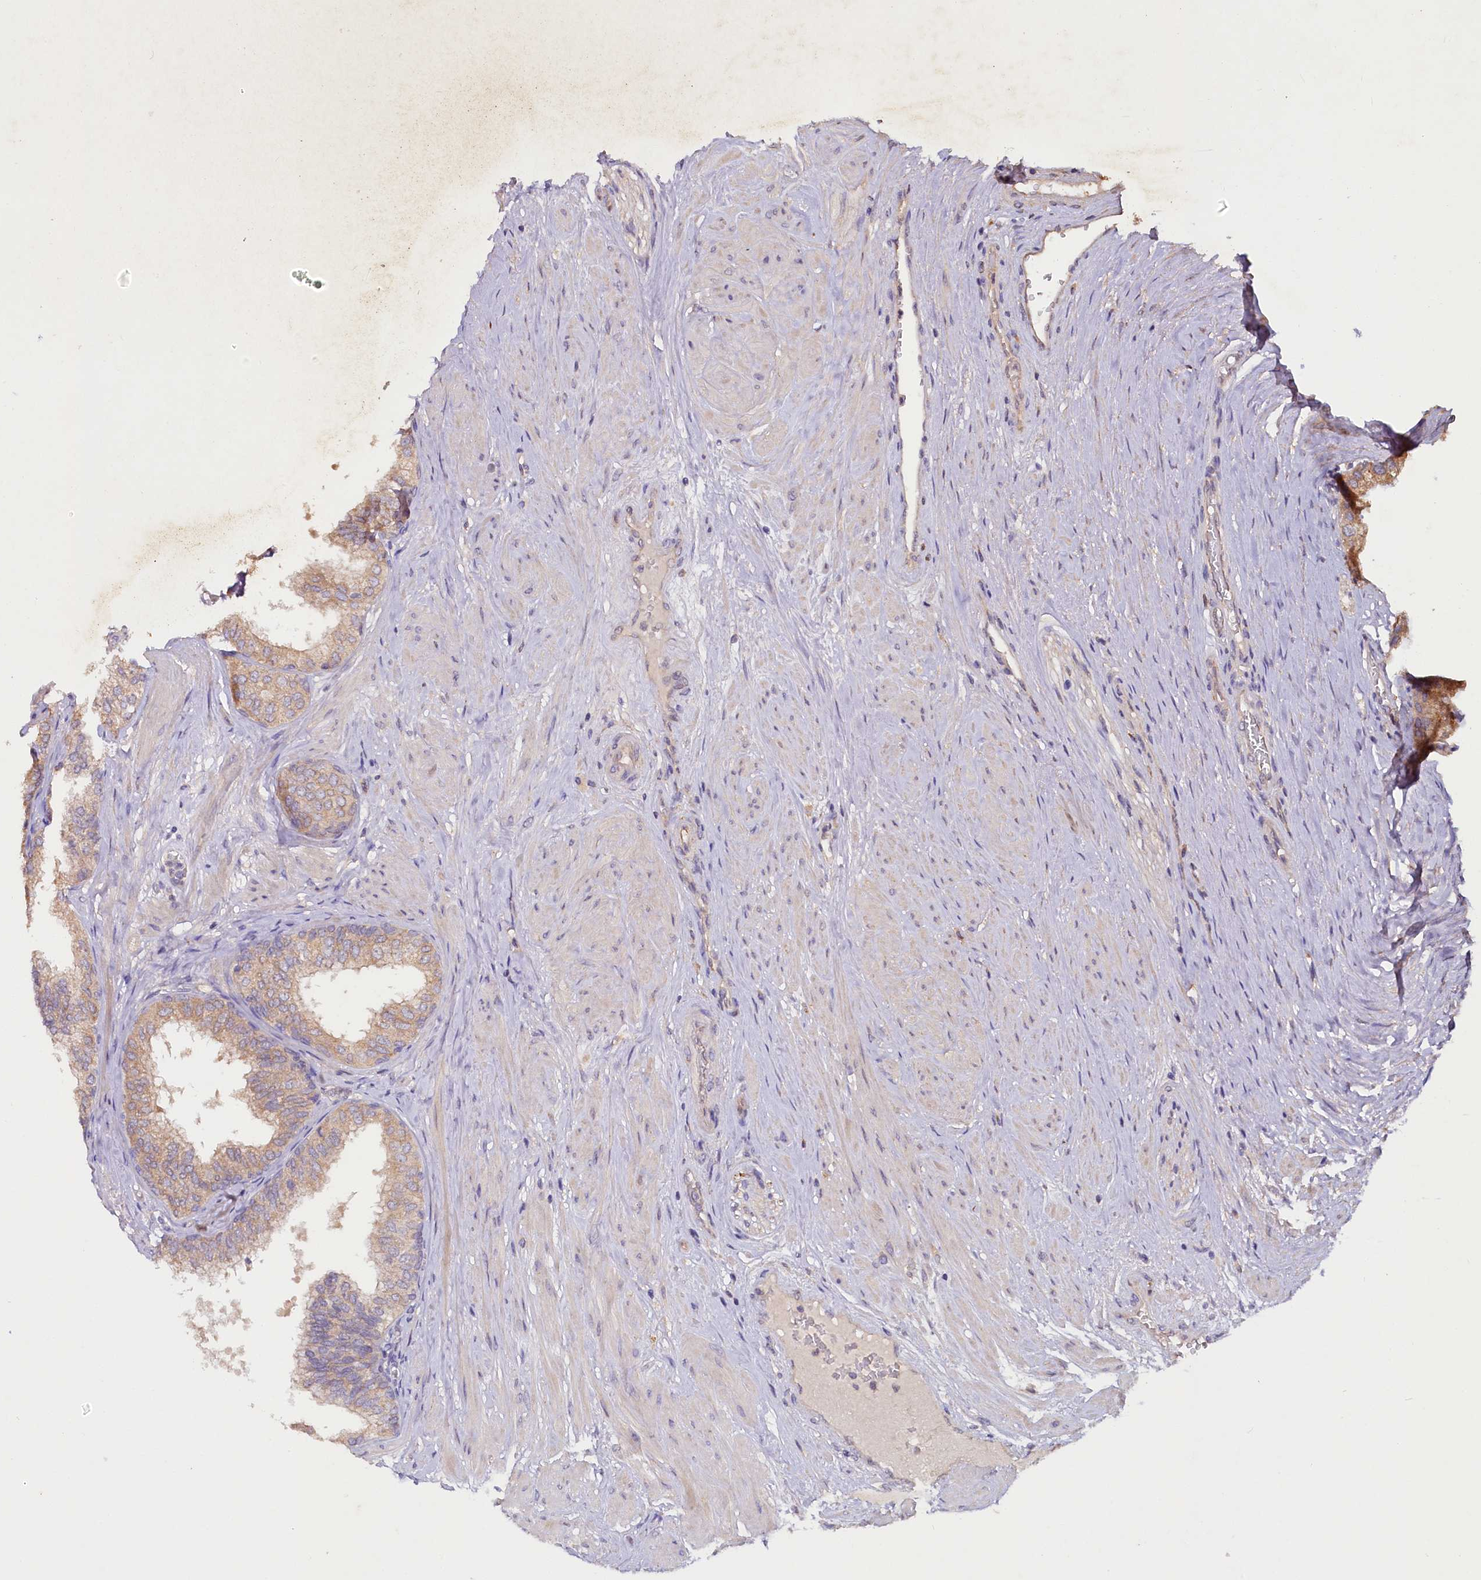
{"staining": {"intensity": "weak", "quantity": "25%-75%", "location": "cytoplasmic/membranous"}, "tissue": "prostate", "cell_type": "Glandular cells", "image_type": "normal", "snomed": [{"axis": "morphology", "description": "Normal tissue, NOS"}, {"axis": "topography", "description": "Prostate"}], "caption": "Weak cytoplasmic/membranous staining is identified in approximately 25%-75% of glandular cells in benign prostate. (Brightfield microscopy of DAB IHC at high magnification).", "gene": "ETFBKMT", "patient": {"sex": "male", "age": 60}}